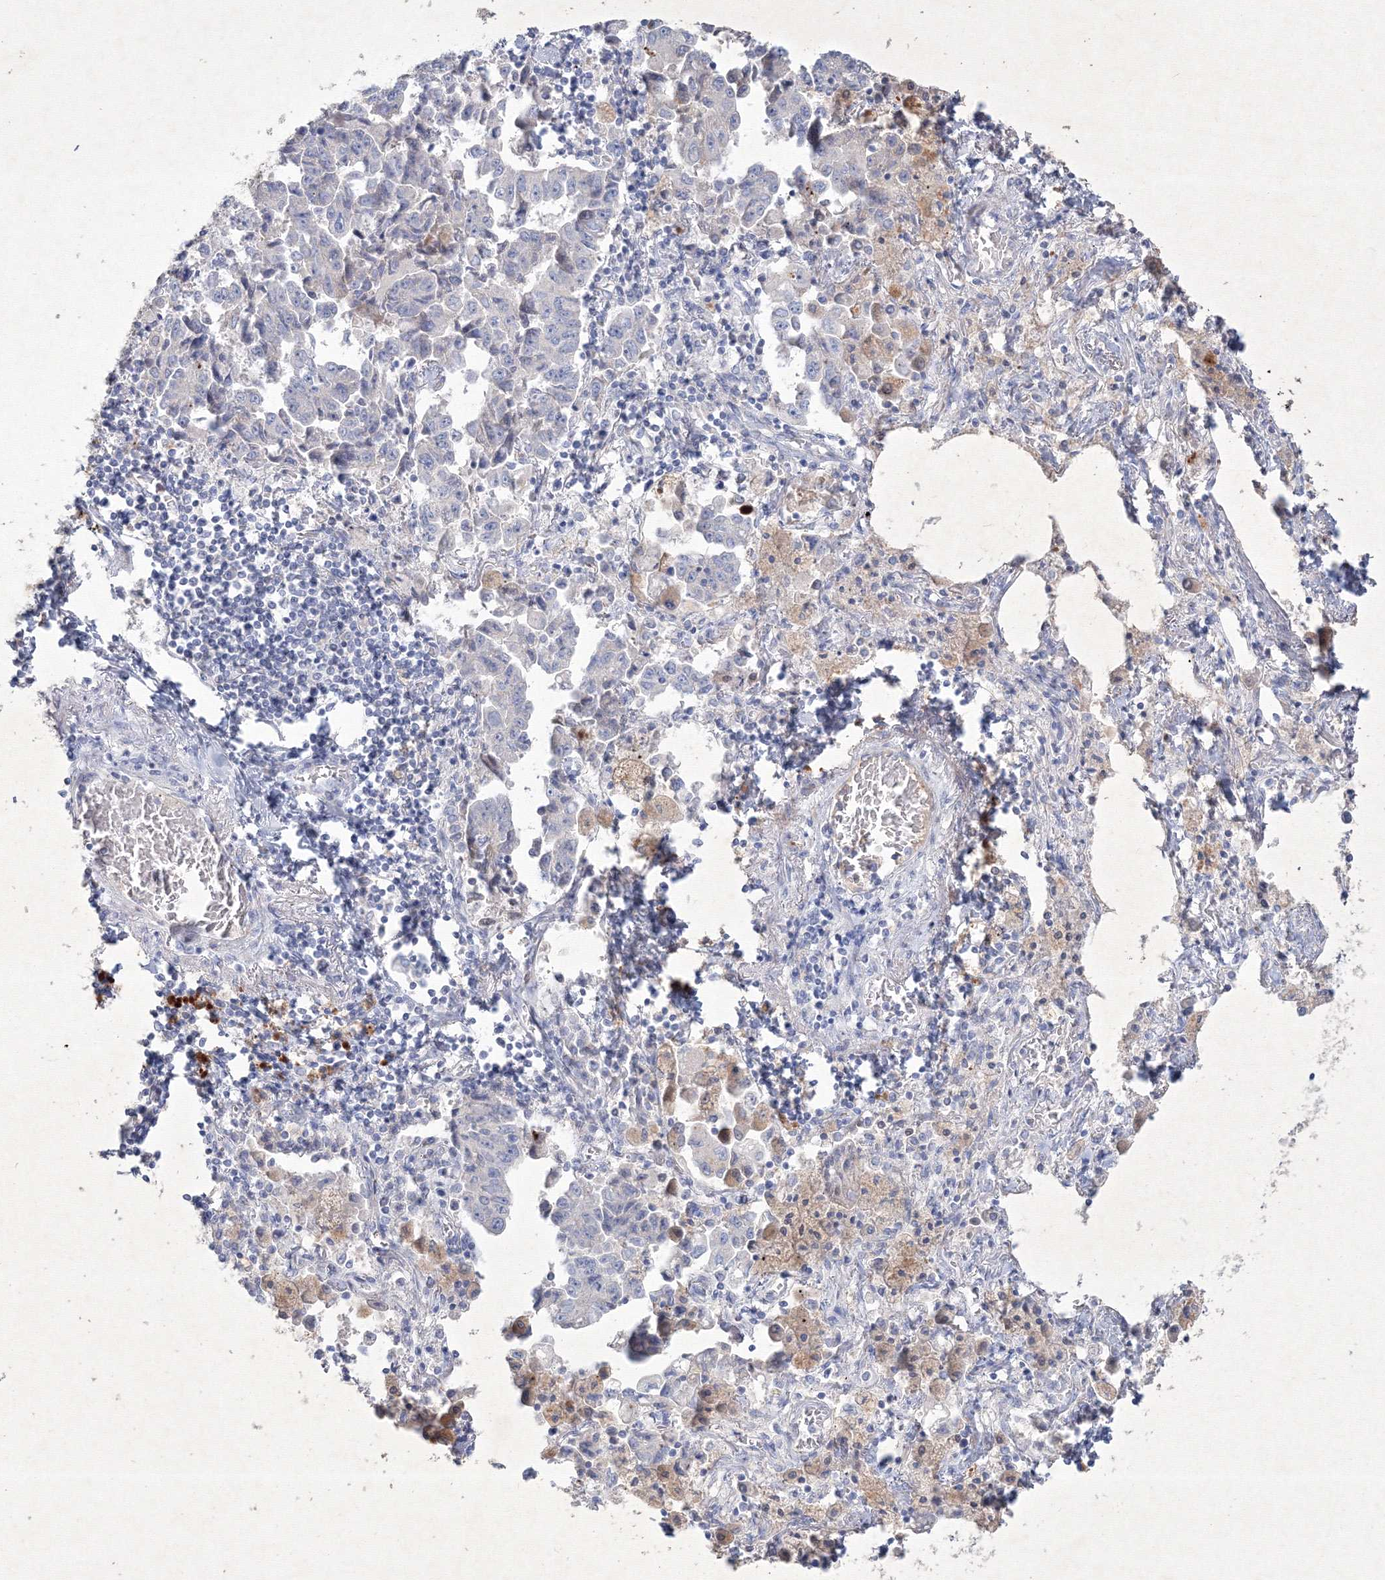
{"staining": {"intensity": "negative", "quantity": "none", "location": "none"}, "tissue": "lung cancer", "cell_type": "Tumor cells", "image_type": "cancer", "snomed": [{"axis": "morphology", "description": "Adenocarcinoma, NOS"}, {"axis": "topography", "description": "Lung"}], "caption": "Lung cancer (adenocarcinoma) was stained to show a protein in brown. There is no significant positivity in tumor cells. (Immunohistochemistry, brightfield microscopy, high magnification).", "gene": "CXXC4", "patient": {"sex": "female", "age": 51}}